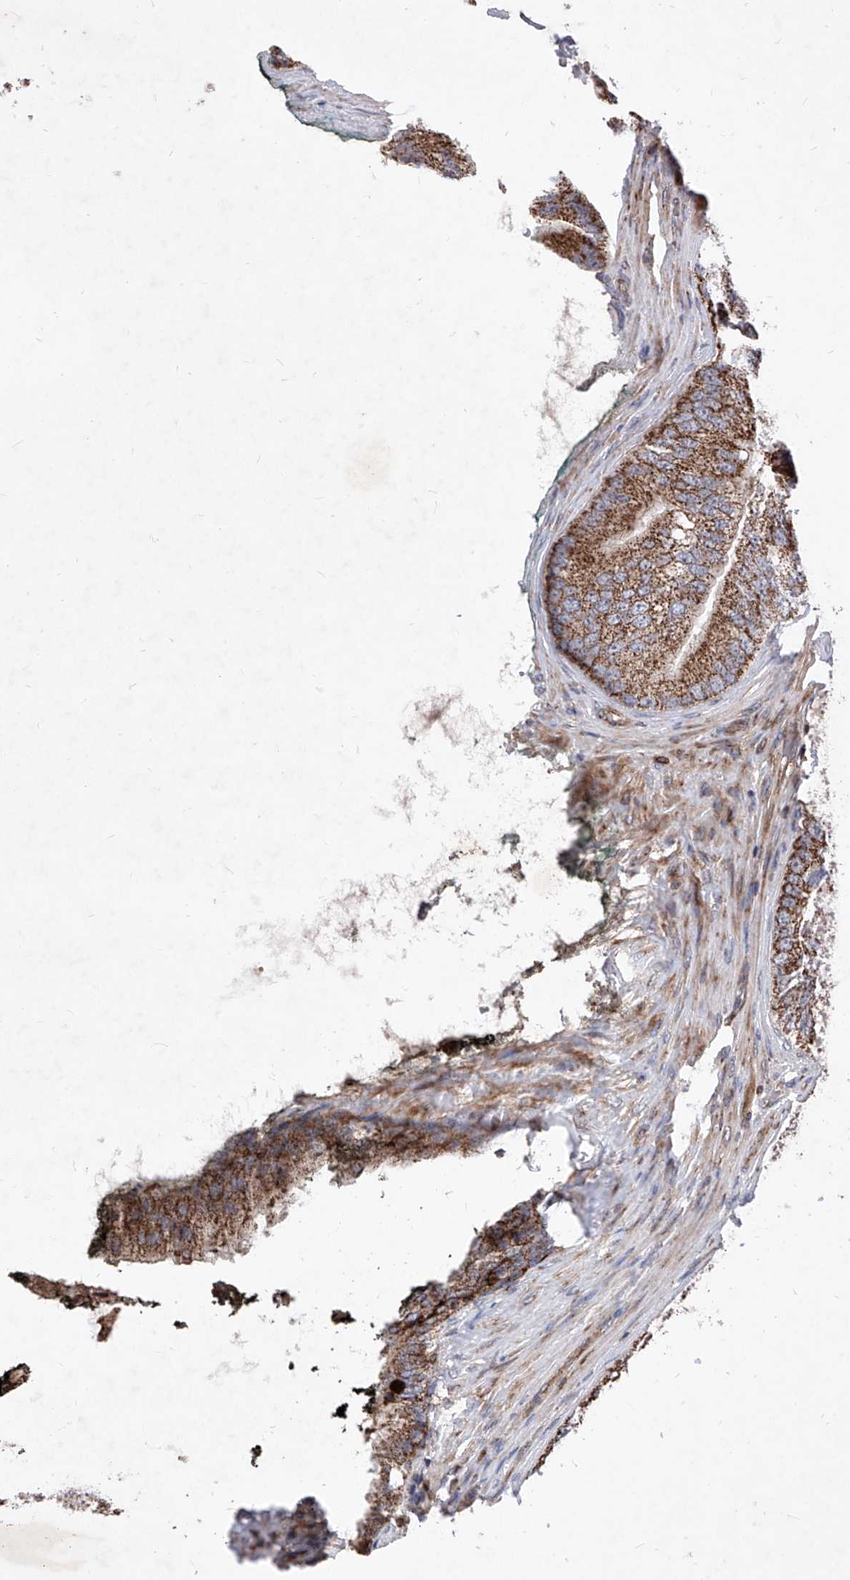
{"staining": {"intensity": "strong", "quantity": ">75%", "location": "cytoplasmic/membranous"}, "tissue": "prostate cancer", "cell_type": "Tumor cells", "image_type": "cancer", "snomed": [{"axis": "morphology", "description": "Adenocarcinoma, High grade"}, {"axis": "topography", "description": "Prostate"}], "caption": "Immunohistochemical staining of human adenocarcinoma (high-grade) (prostate) shows high levels of strong cytoplasmic/membranous protein positivity in approximately >75% of tumor cells. Immunohistochemistry (ihc) stains the protein of interest in brown and the nuclei are stained blue.", "gene": "SEMA6A", "patient": {"sex": "male", "age": 70}}